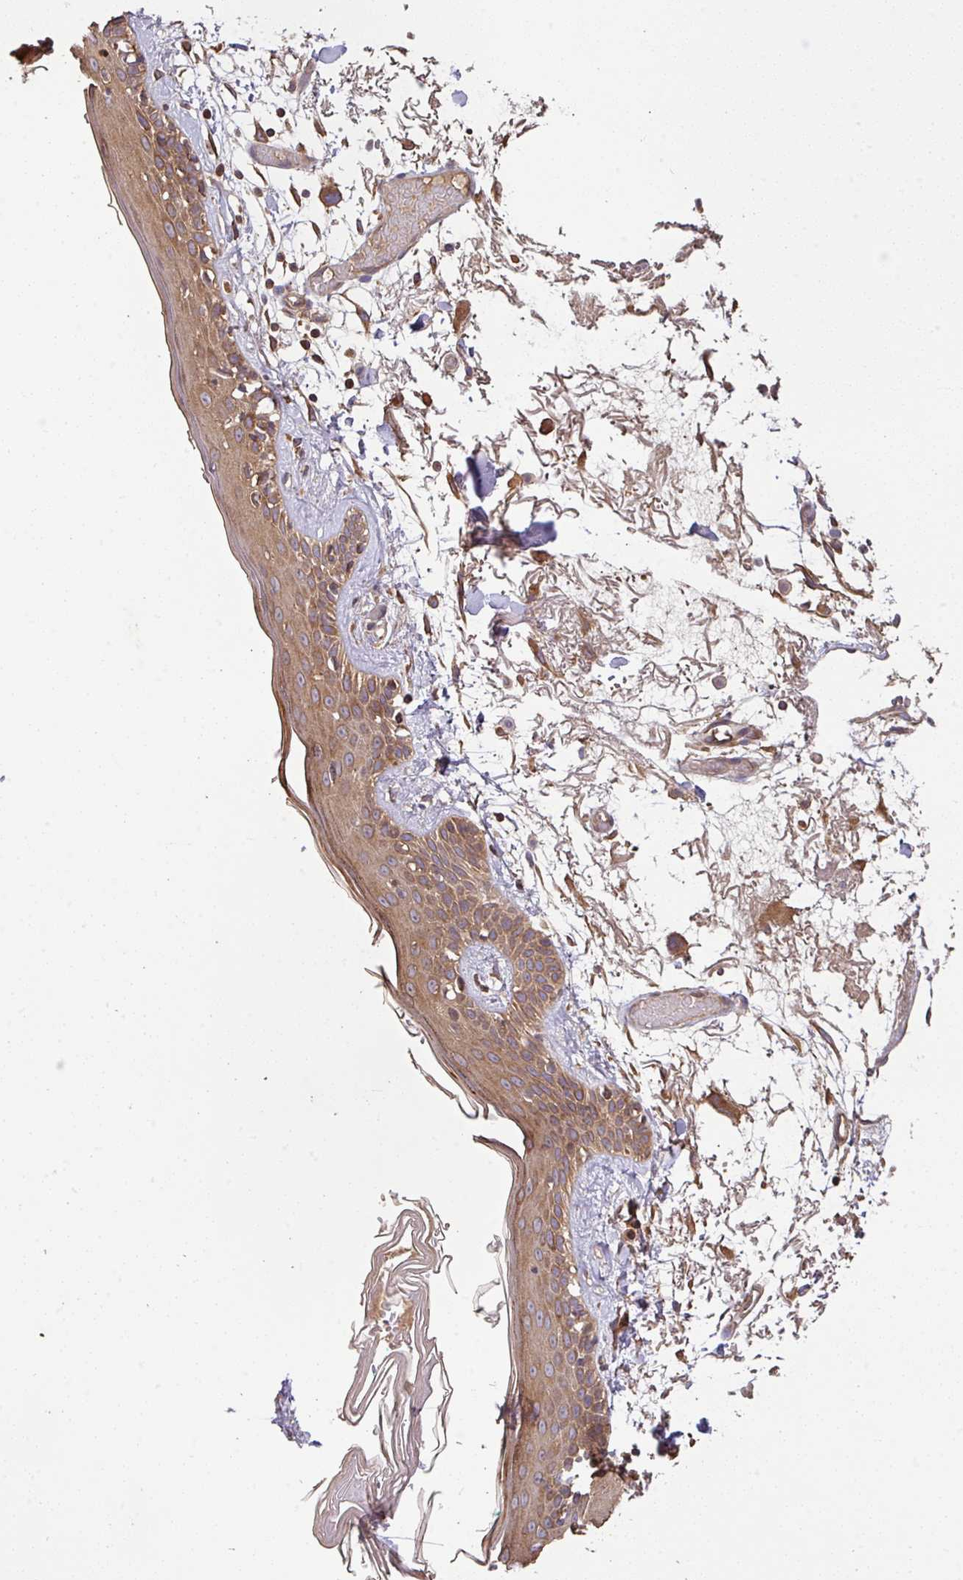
{"staining": {"intensity": "moderate", "quantity": ">75%", "location": "cytoplasmic/membranous"}, "tissue": "skin", "cell_type": "Fibroblasts", "image_type": "normal", "snomed": [{"axis": "morphology", "description": "Normal tissue, NOS"}, {"axis": "topography", "description": "Skin"}], "caption": "The histopathology image reveals a brown stain indicating the presence of a protein in the cytoplasmic/membranous of fibroblasts in skin.", "gene": "GSPT1", "patient": {"sex": "male", "age": 79}}